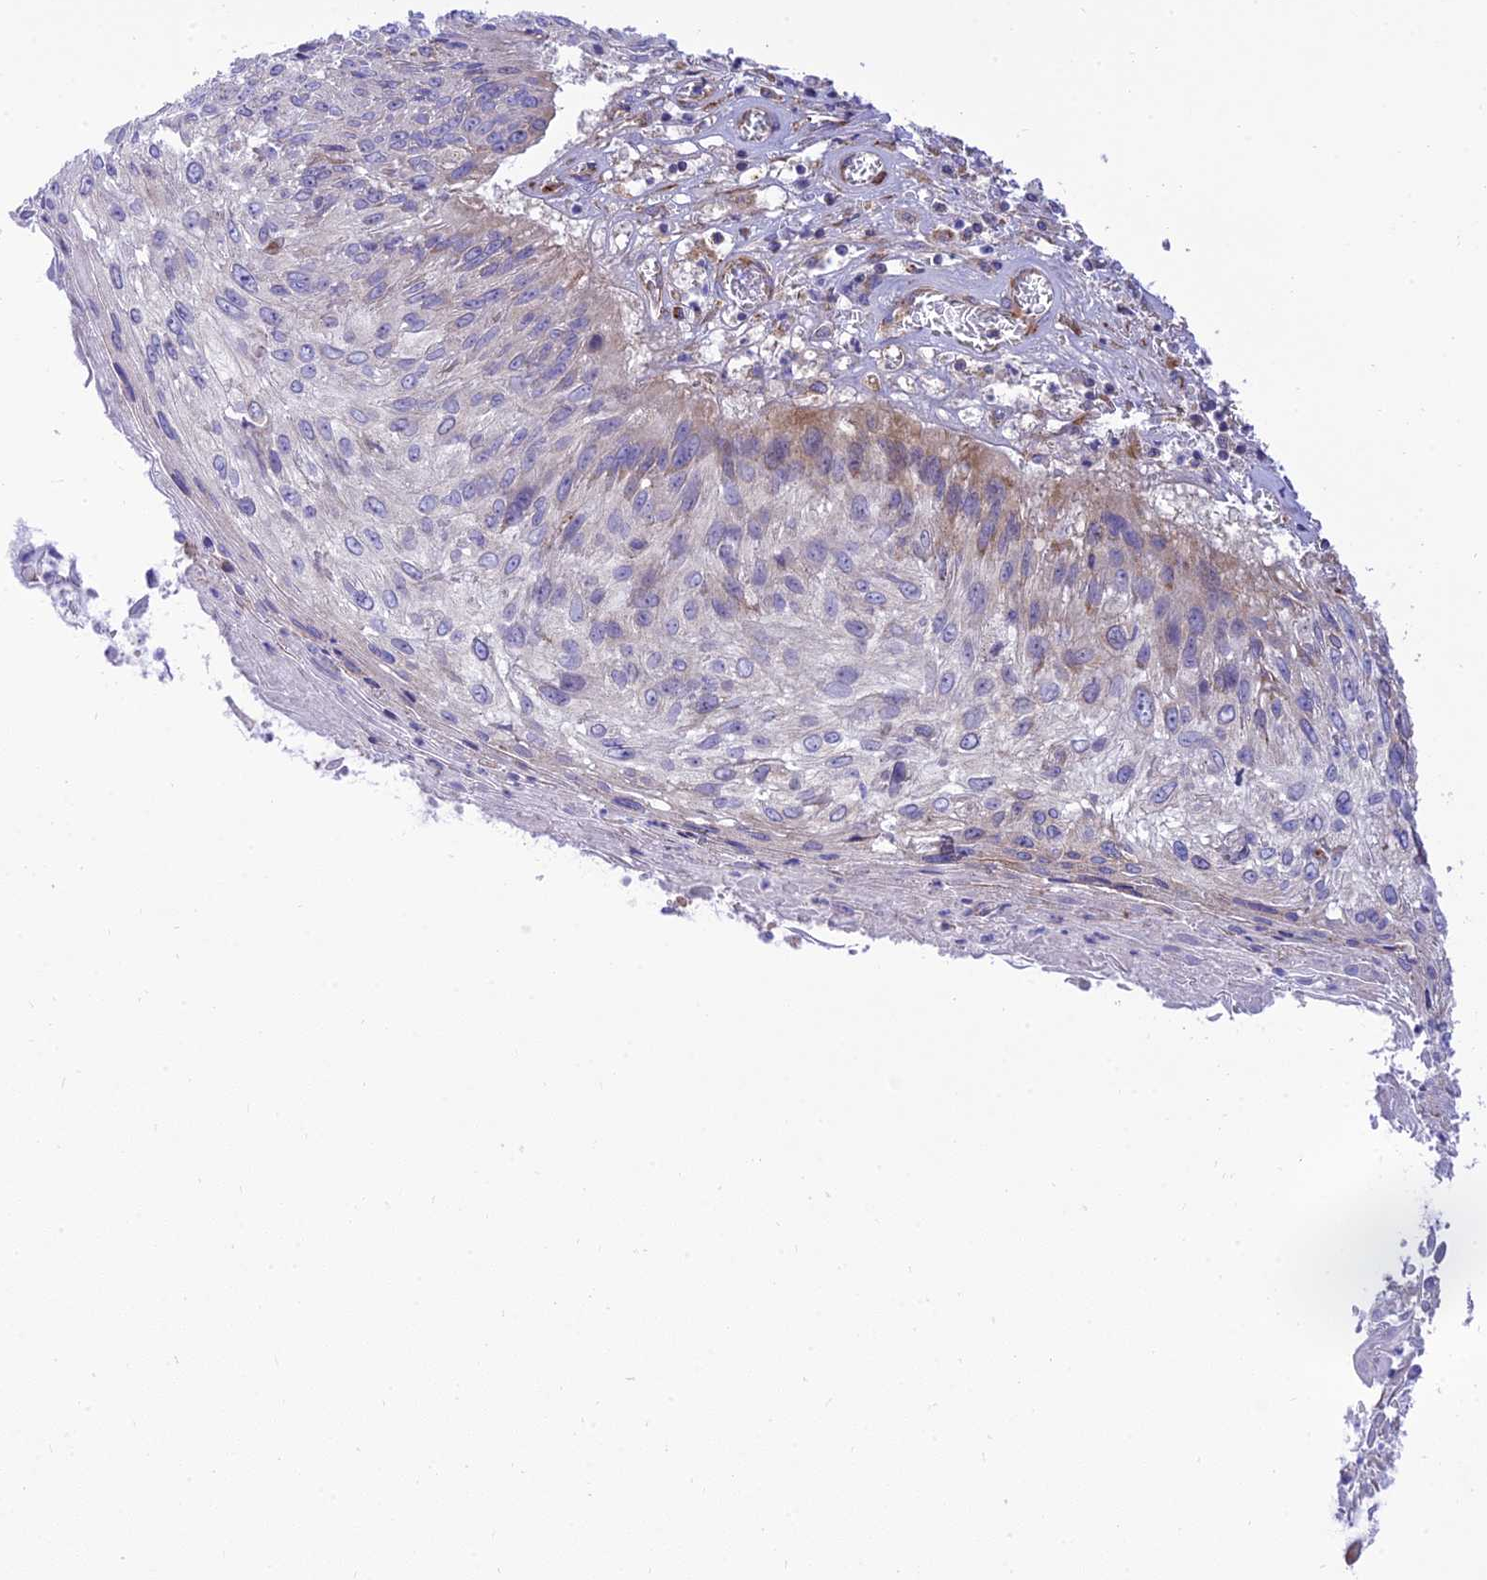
{"staining": {"intensity": "weak", "quantity": "<25%", "location": "cytoplasmic/membranous"}, "tissue": "cervical cancer", "cell_type": "Tumor cells", "image_type": "cancer", "snomed": [{"axis": "morphology", "description": "Squamous cell carcinoma, NOS"}, {"axis": "topography", "description": "Cervix"}], "caption": "Immunohistochemical staining of cervical cancer (squamous cell carcinoma) shows no significant staining in tumor cells.", "gene": "PIMREG", "patient": {"sex": "female", "age": 51}}